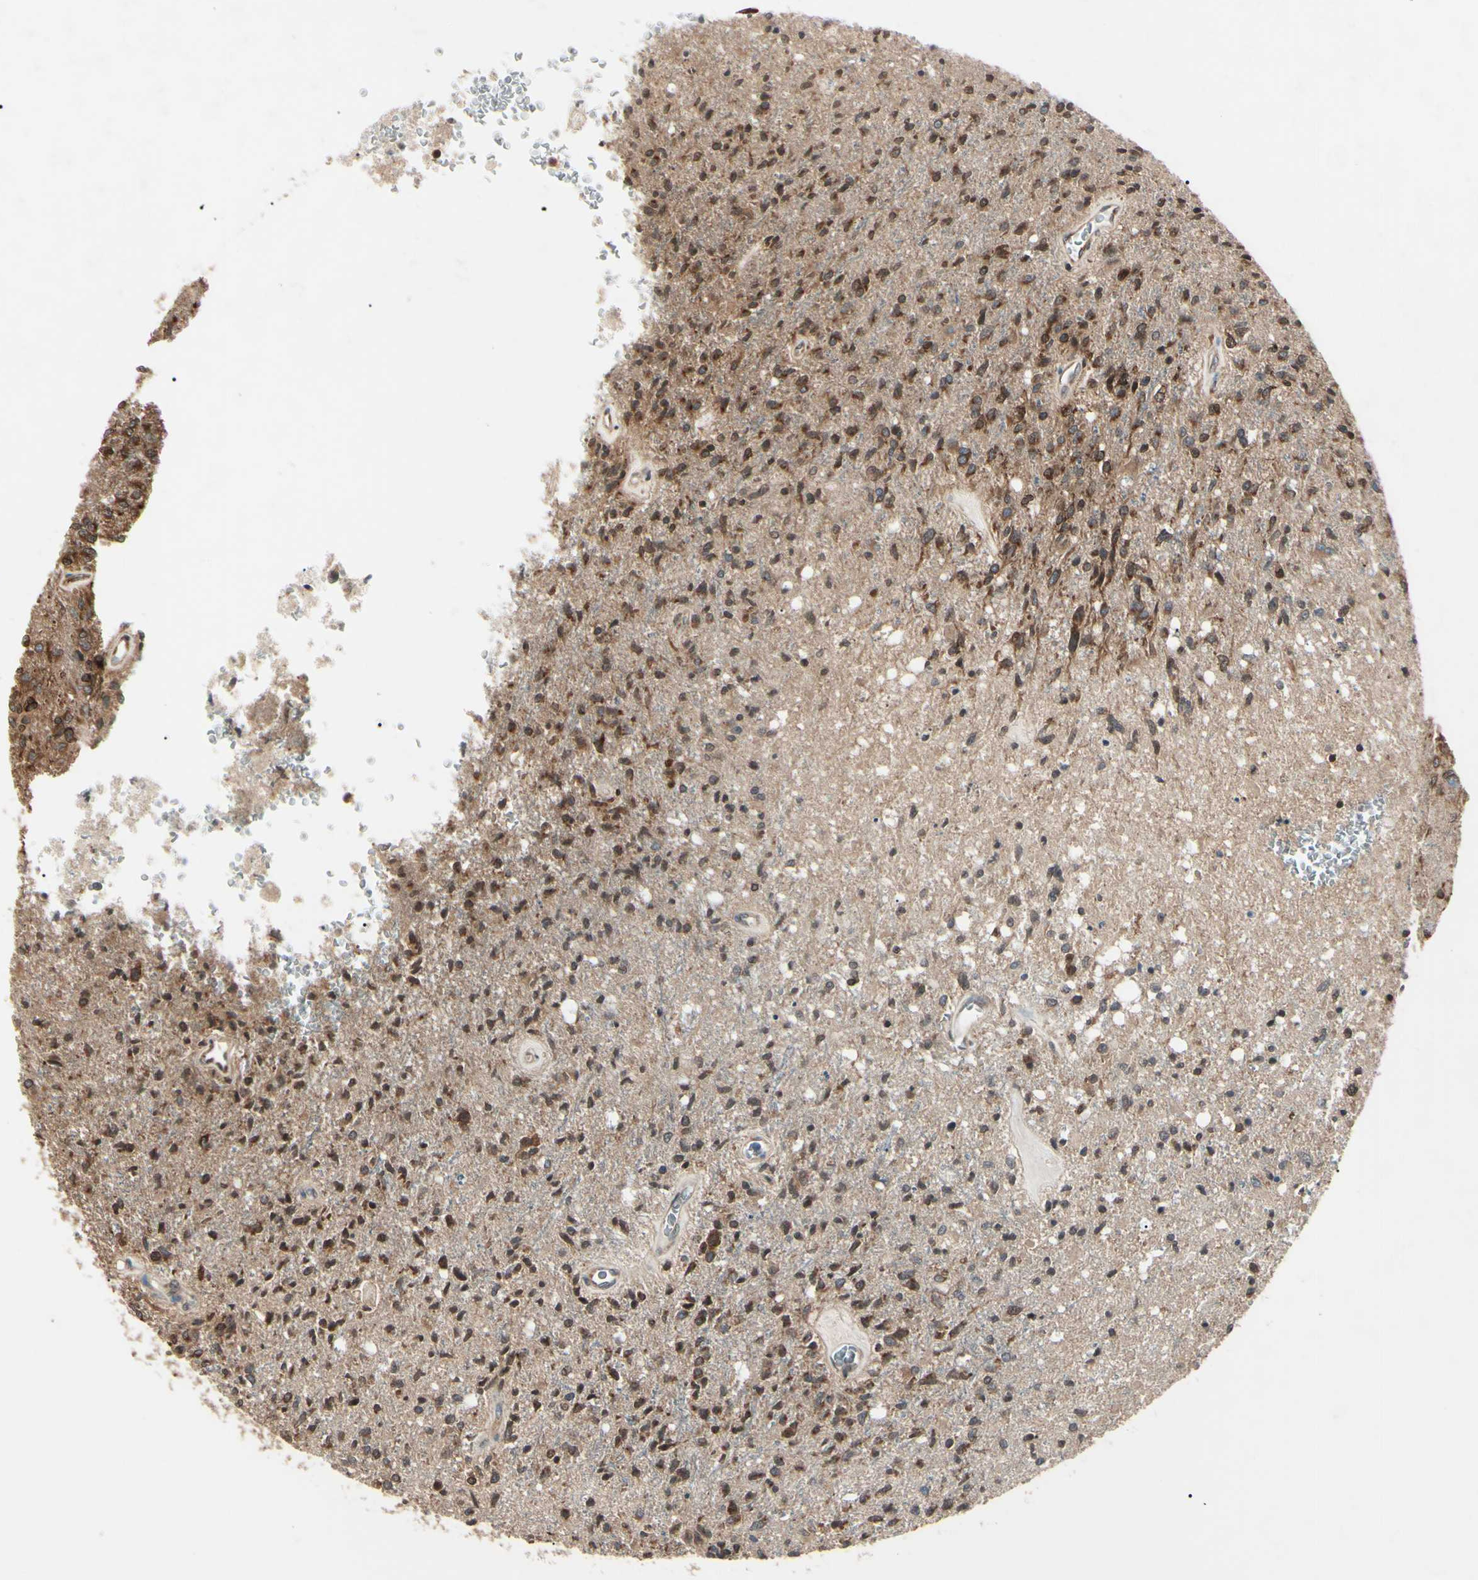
{"staining": {"intensity": "strong", "quantity": "25%-75%", "location": "cytoplasmic/membranous,nuclear"}, "tissue": "glioma", "cell_type": "Tumor cells", "image_type": "cancer", "snomed": [{"axis": "morphology", "description": "Normal tissue, NOS"}, {"axis": "morphology", "description": "Glioma, malignant, High grade"}, {"axis": "topography", "description": "Cerebral cortex"}], "caption": "Glioma tissue shows strong cytoplasmic/membranous and nuclear expression in about 25%-75% of tumor cells (IHC, brightfield microscopy, high magnification).", "gene": "MAPRE1", "patient": {"sex": "male", "age": 77}}